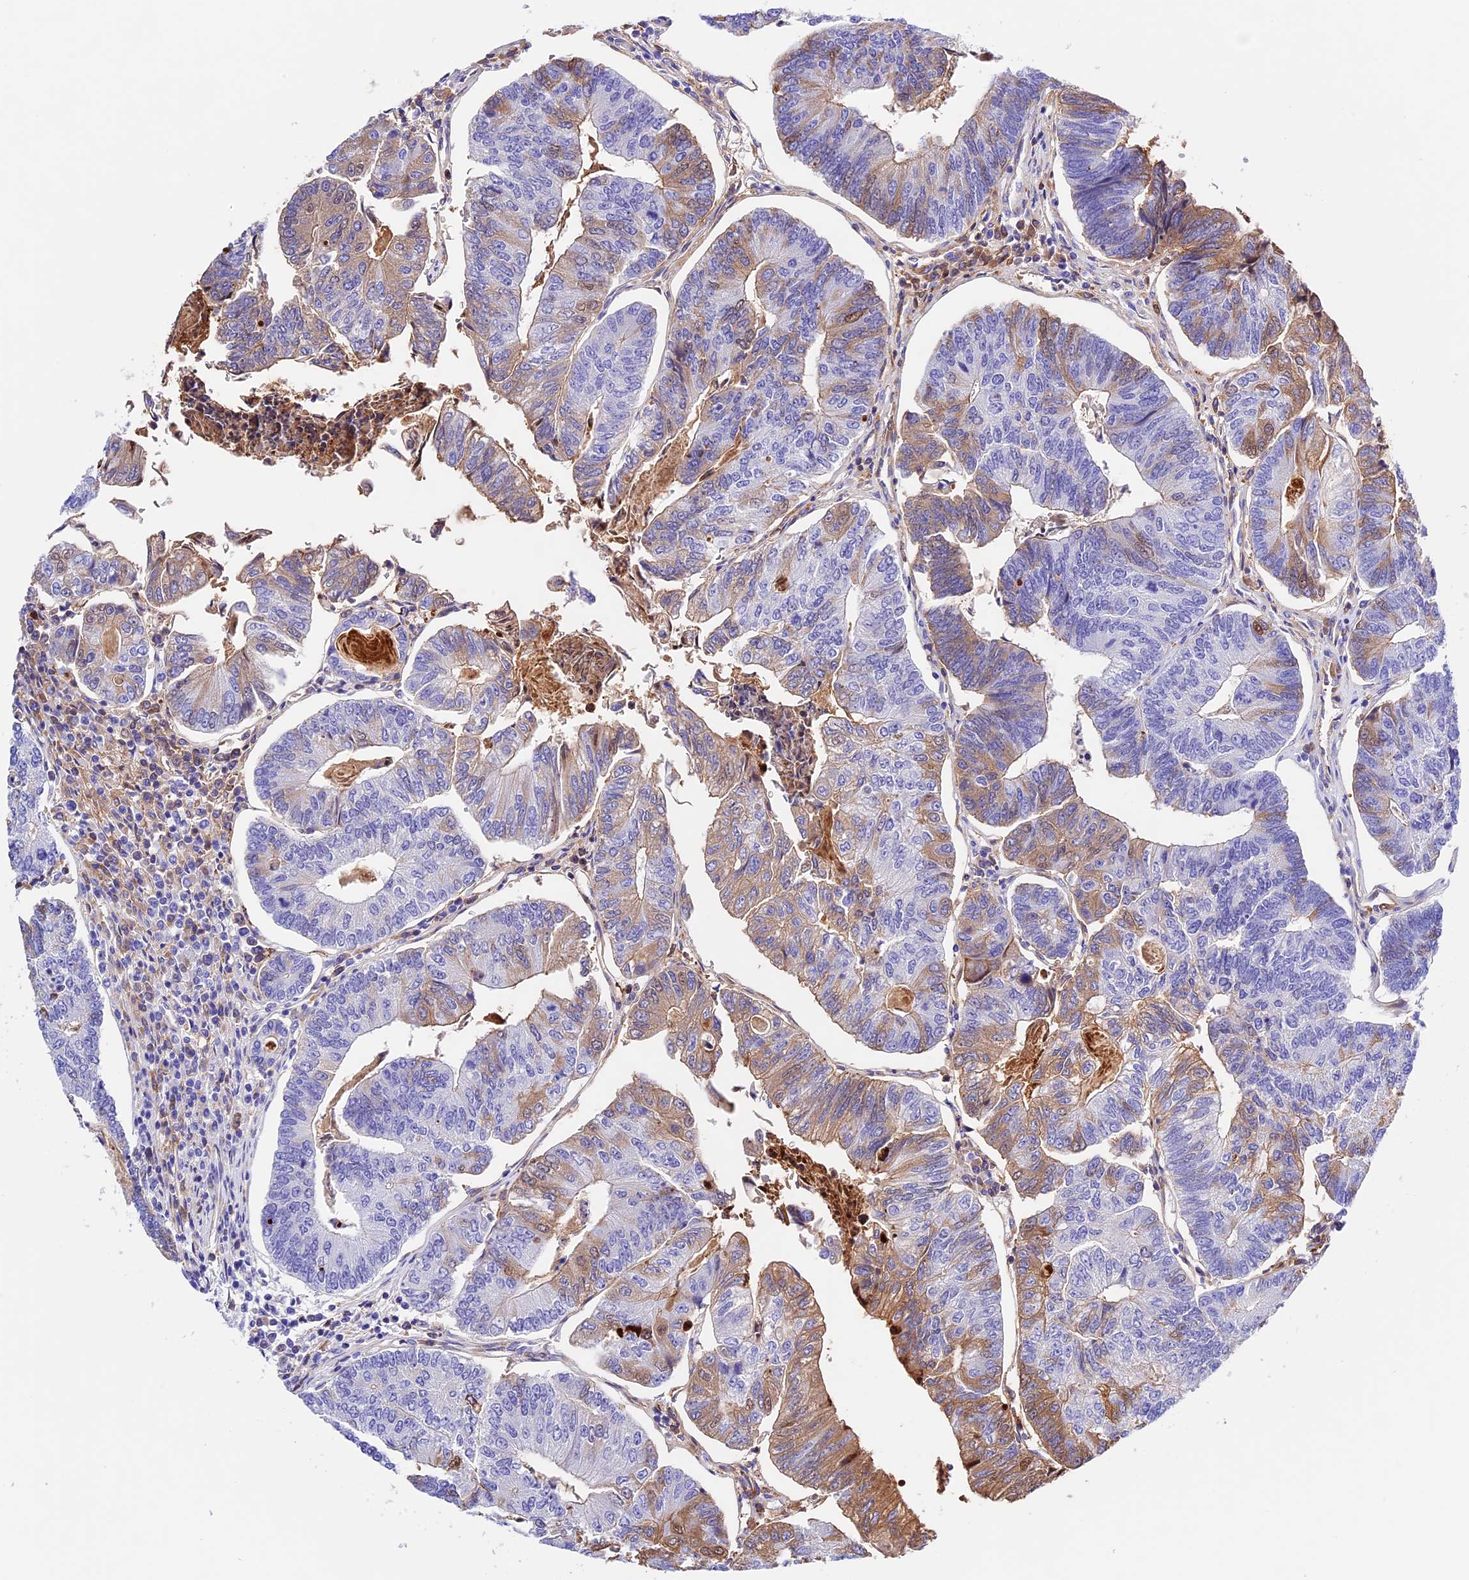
{"staining": {"intensity": "moderate", "quantity": "25%-75%", "location": "cytoplasmic/membranous"}, "tissue": "colorectal cancer", "cell_type": "Tumor cells", "image_type": "cancer", "snomed": [{"axis": "morphology", "description": "Adenocarcinoma, NOS"}, {"axis": "topography", "description": "Colon"}], "caption": "Brown immunohistochemical staining in human adenocarcinoma (colorectal) displays moderate cytoplasmic/membranous positivity in about 25%-75% of tumor cells.", "gene": "PSG11", "patient": {"sex": "female", "age": 67}}